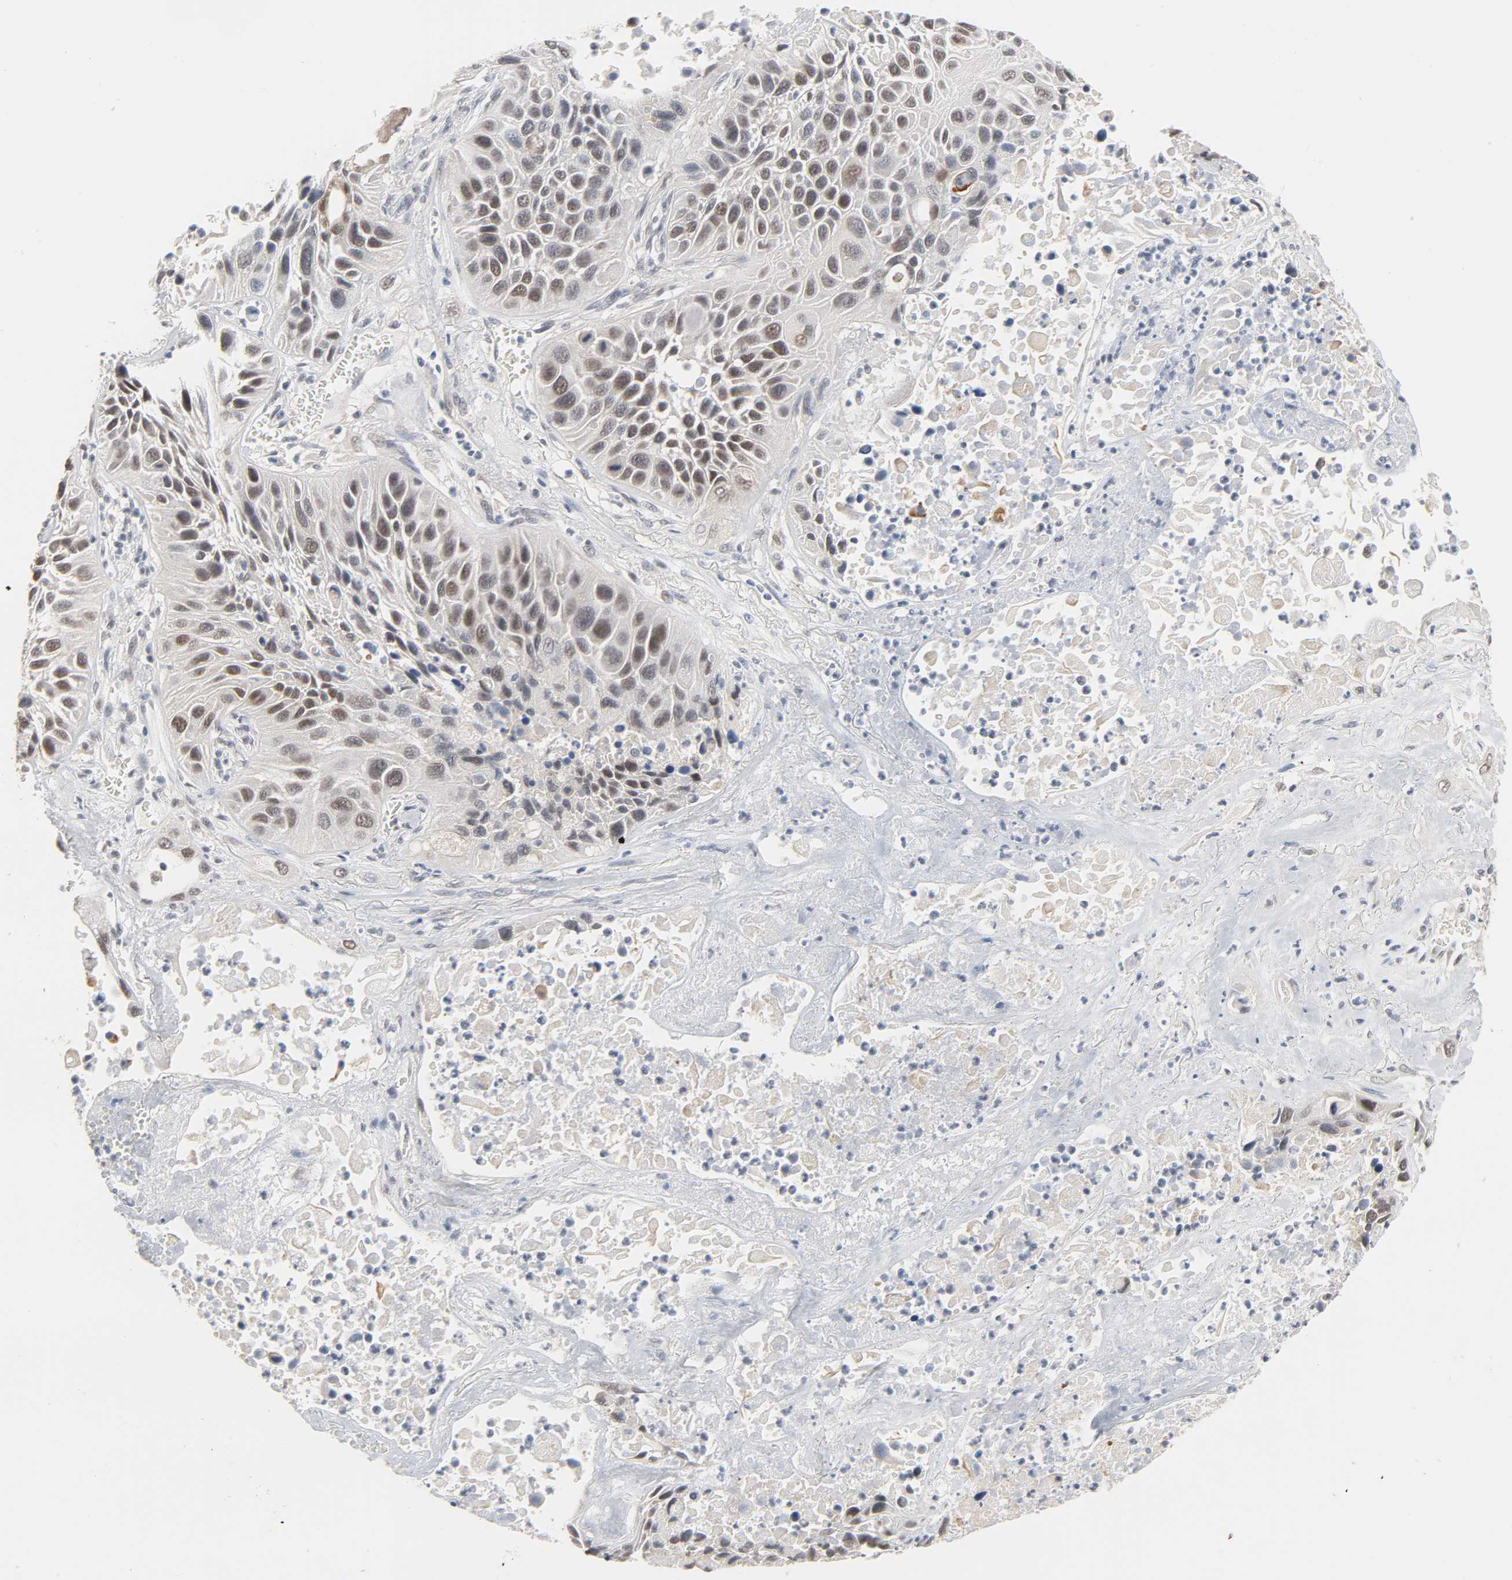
{"staining": {"intensity": "weak", "quantity": "<25%", "location": "nuclear"}, "tissue": "lung cancer", "cell_type": "Tumor cells", "image_type": "cancer", "snomed": [{"axis": "morphology", "description": "Squamous cell carcinoma, NOS"}, {"axis": "topography", "description": "Lung"}], "caption": "The IHC micrograph has no significant expression in tumor cells of lung cancer tissue.", "gene": "ACSS2", "patient": {"sex": "female", "age": 76}}